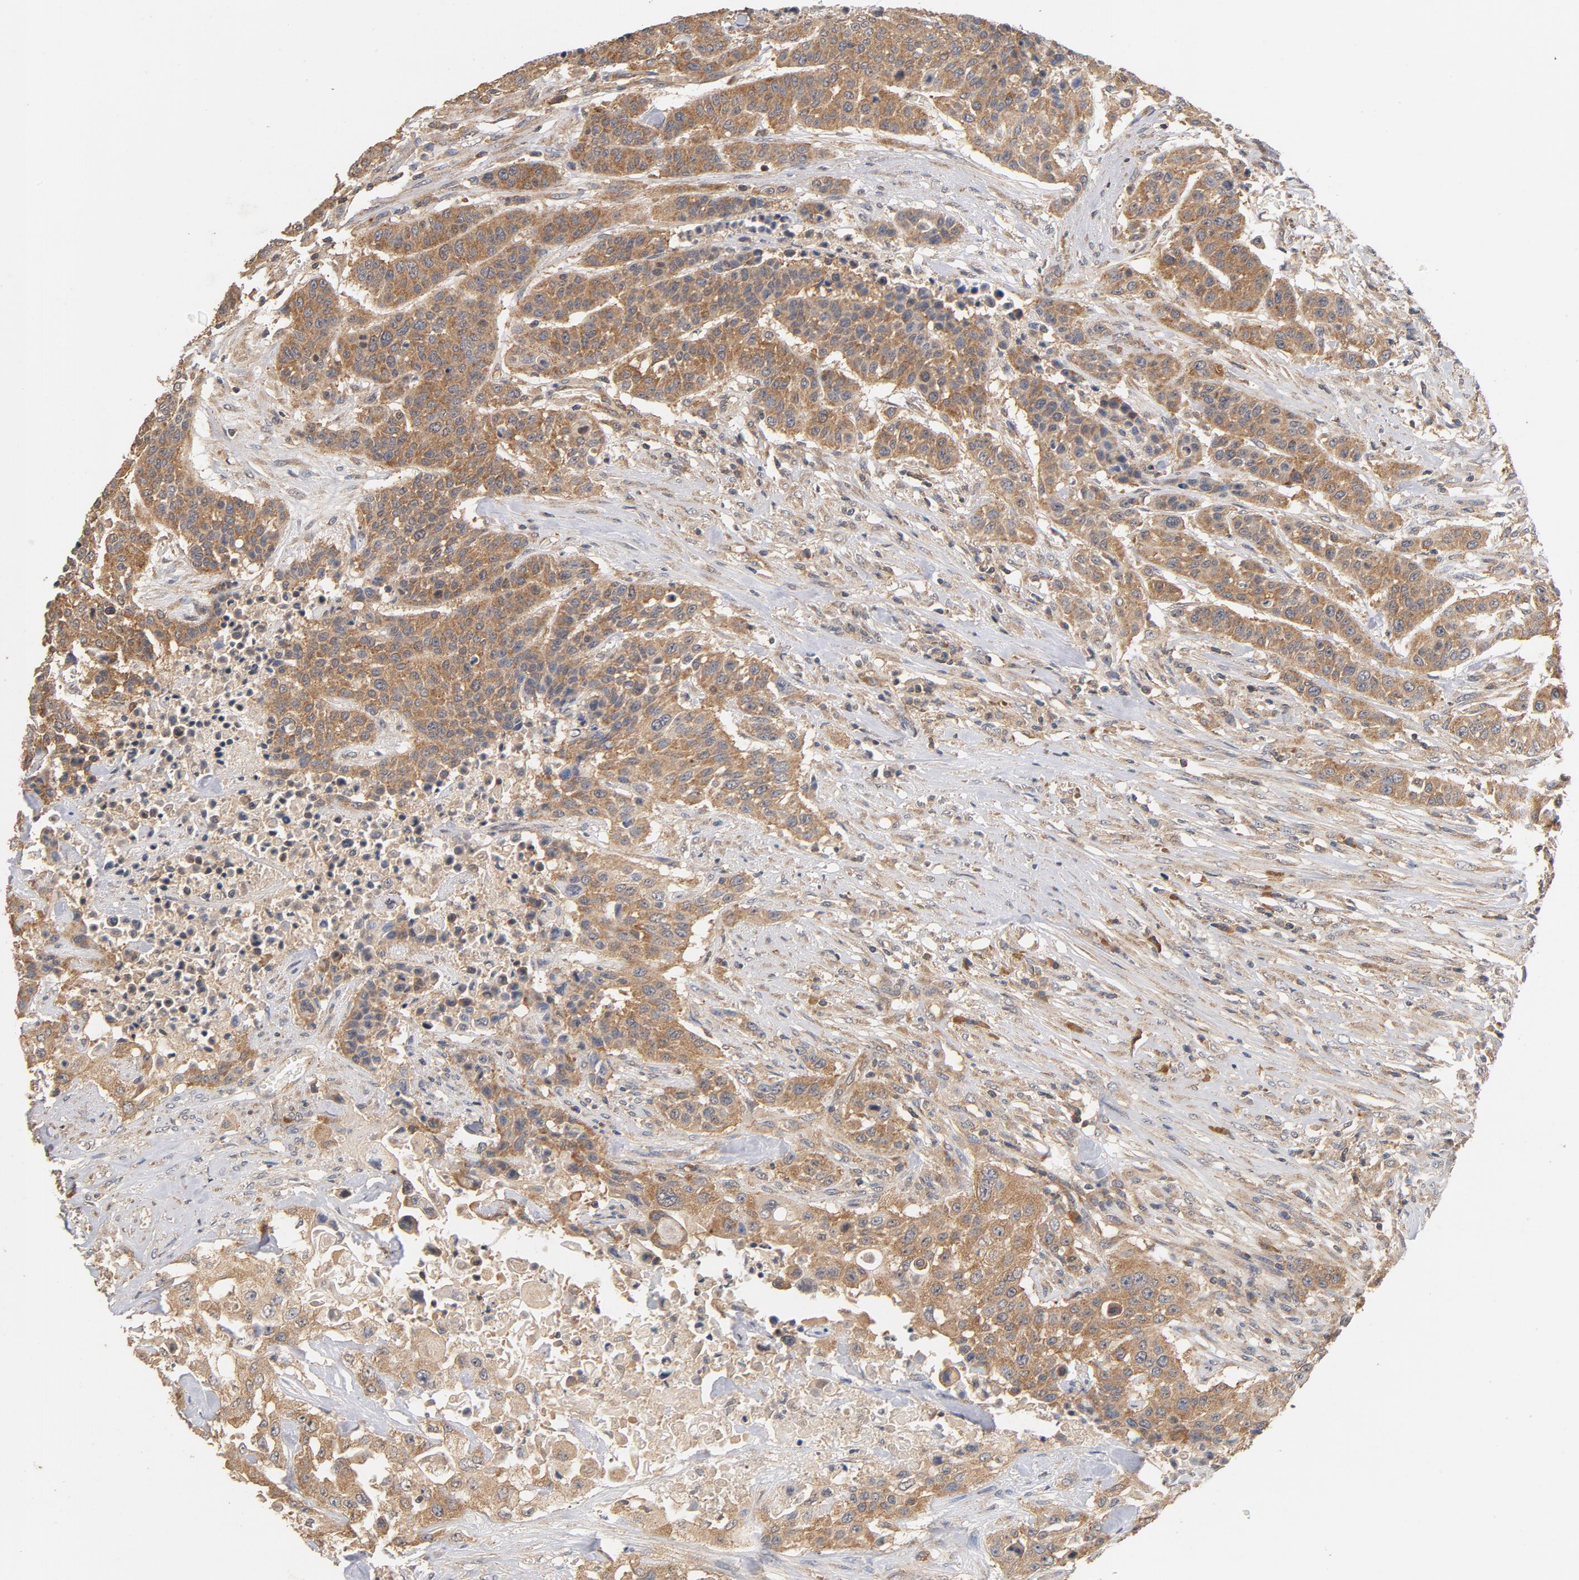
{"staining": {"intensity": "moderate", "quantity": ">75%", "location": "cytoplasmic/membranous"}, "tissue": "urothelial cancer", "cell_type": "Tumor cells", "image_type": "cancer", "snomed": [{"axis": "morphology", "description": "Urothelial carcinoma, High grade"}, {"axis": "topography", "description": "Urinary bladder"}], "caption": "Moderate cytoplasmic/membranous protein expression is appreciated in approximately >75% of tumor cells in urothelial cancer.", "gene": "DDX6", "patient": {"sex": "male", "age": 74}}